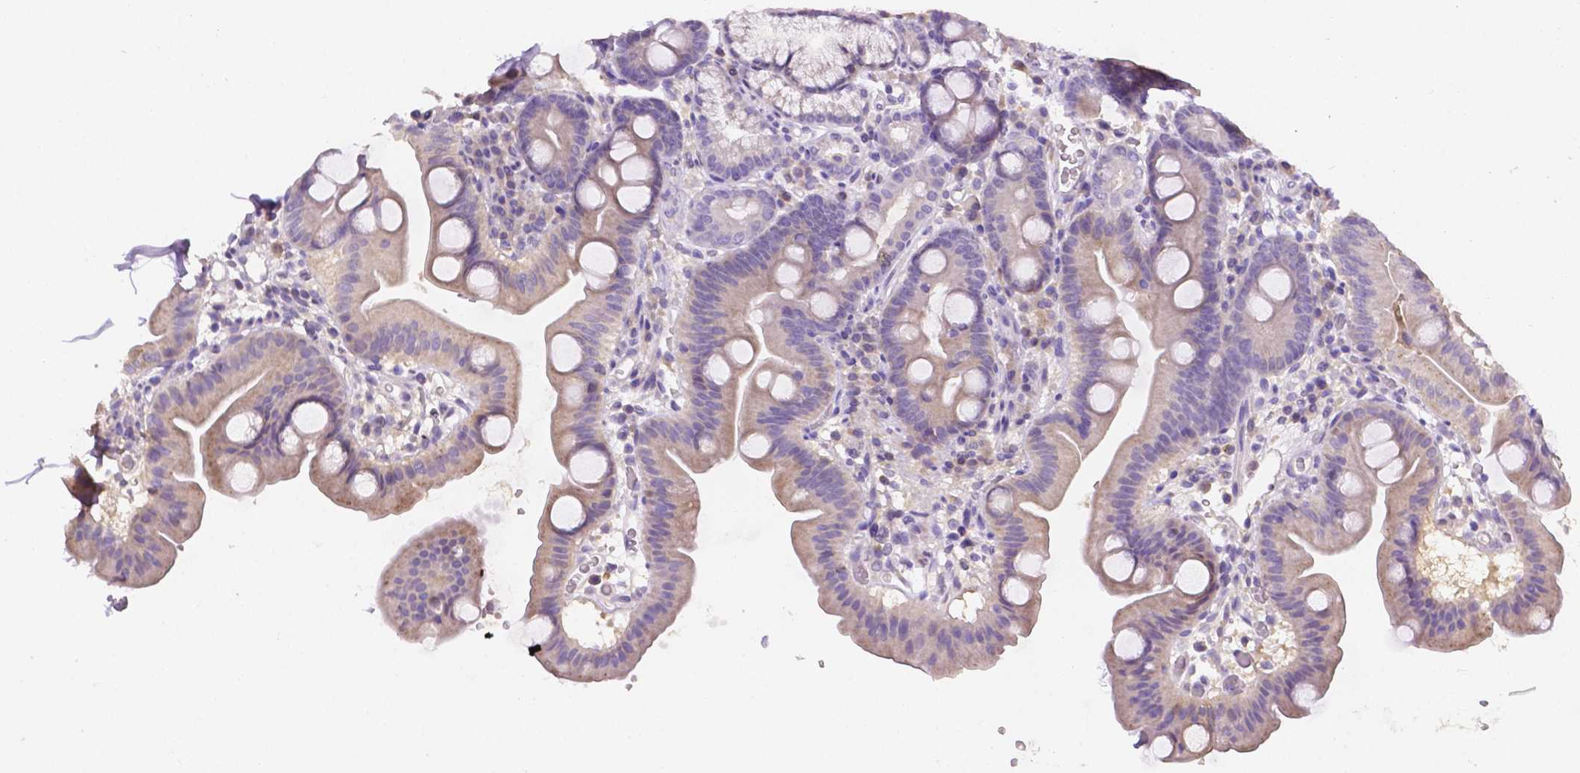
{"staining": {"intensity": "weak", "quantity": "25%-75%", "location": "cytoplasmic/membranous"}, "tissue": "duodenum", "cell_type": "Glandular cells", "image_type": "normal", "snomed": [{"axis": "morphology", "description": "Normal tissue, NOS"}, {"axis": "topography", "description": "Duodenum"}], "caption": "Protein analysis of unremarkable duodenum demonstrates weak cytoplasmic/membranous expression in about 25%-75% of glandular cells.", "gene": "NXPH2", "patient": {"sex": "male", "age": 59}}